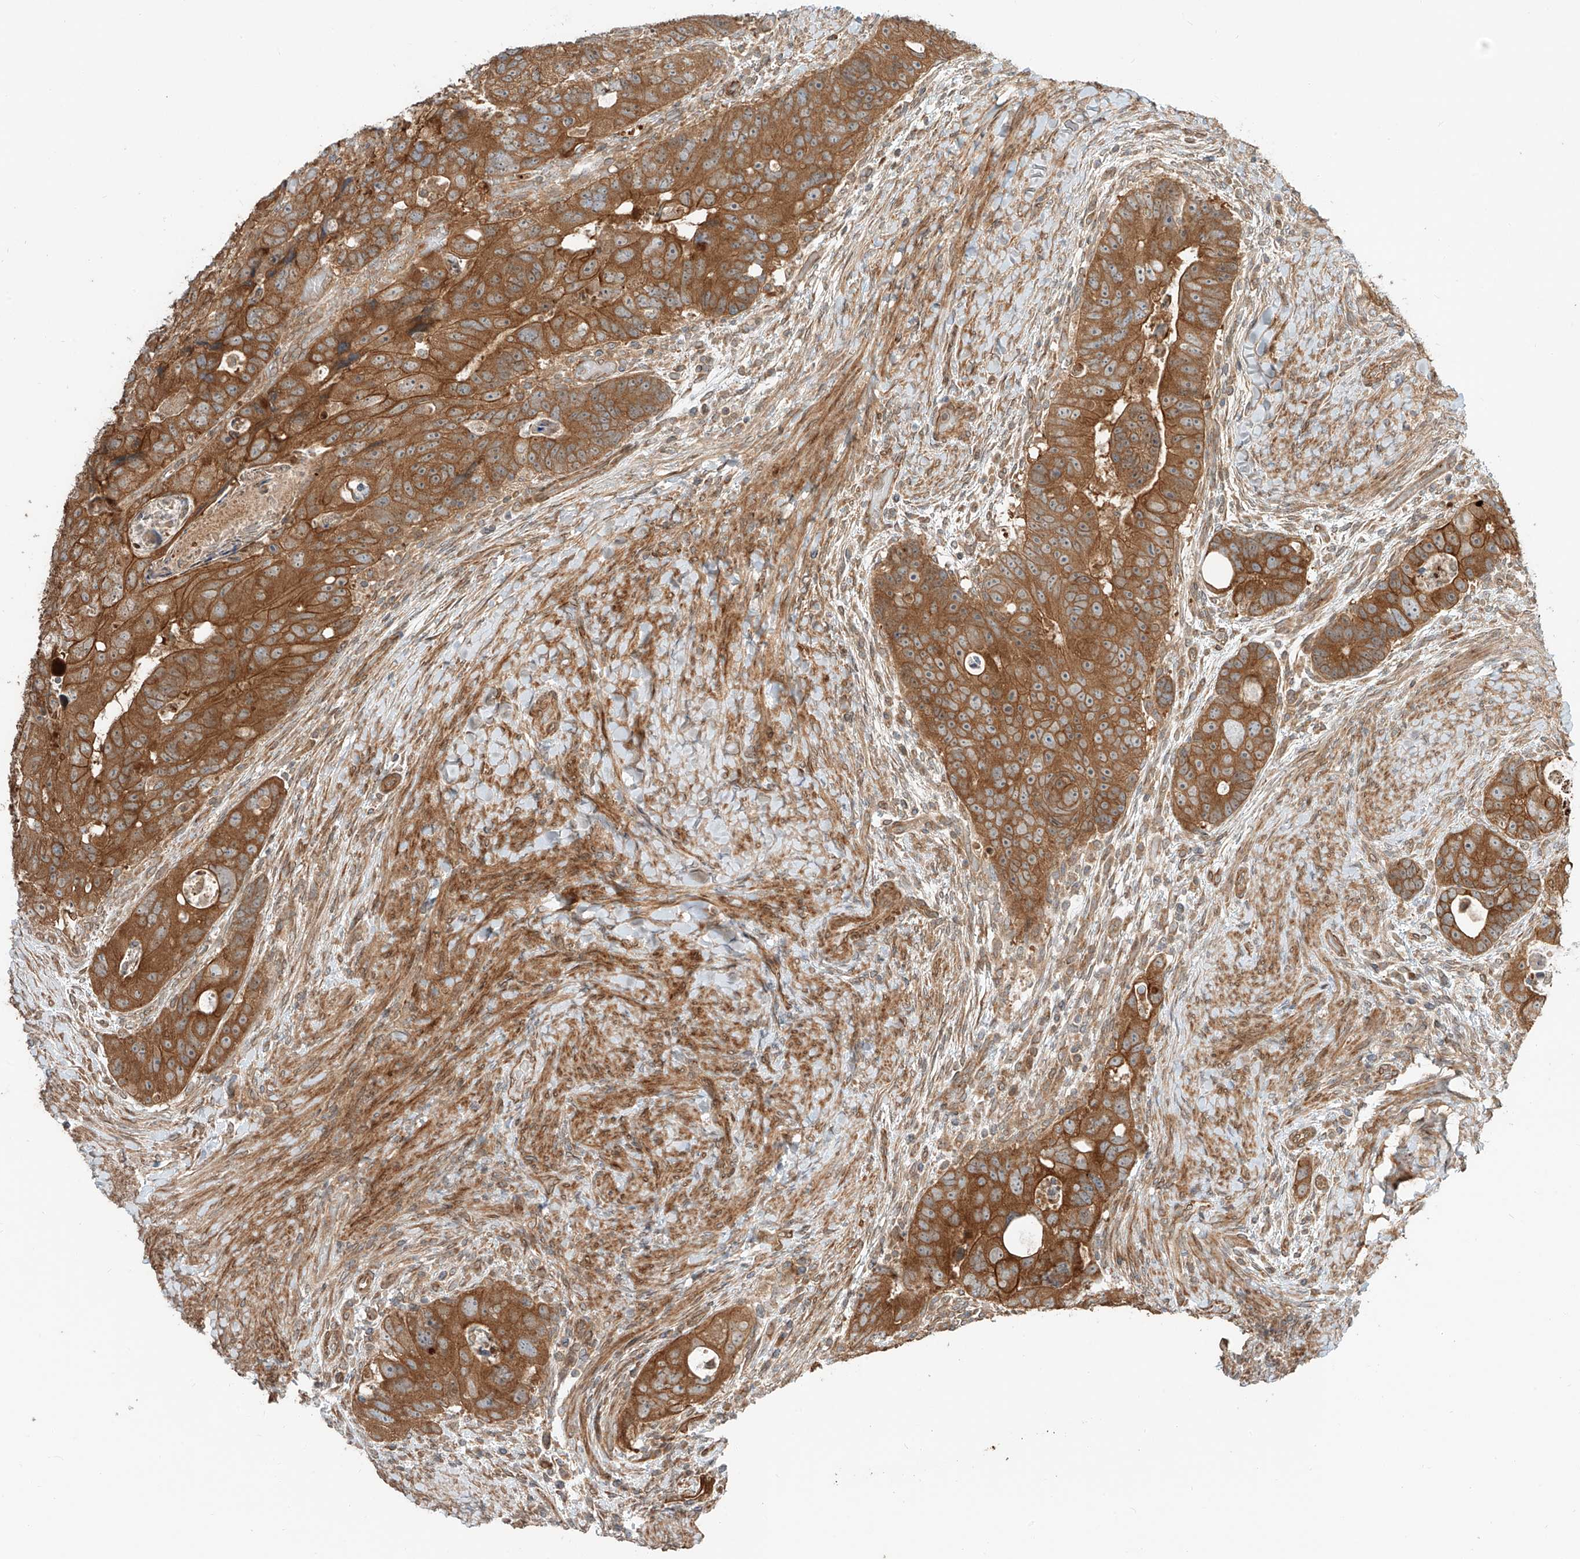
{"staining": {"intensity": "moderate", "quantity": ">75%", "location": "cytoplasmic/membranous"}, "tissue": "colorectal cancer", "cell_type": "Tumor cells", "image_type": "cancer", "snomed": [{"axis": "morphology", "description": "Adenocarcinoma, NOS"}, {"axis": "topography", "description": "Rectum"}], "caption": "A histopathology image of colorectal adenocarcinoma stained for a protein demonstrates moderate cytoplasmic/membranous brown staining in tumor cells. (DAB IHC, brown staining for protein, blue staining for nuclei).", "gene": "CEP162", "patient": {"sex": "male", "age": 59}}